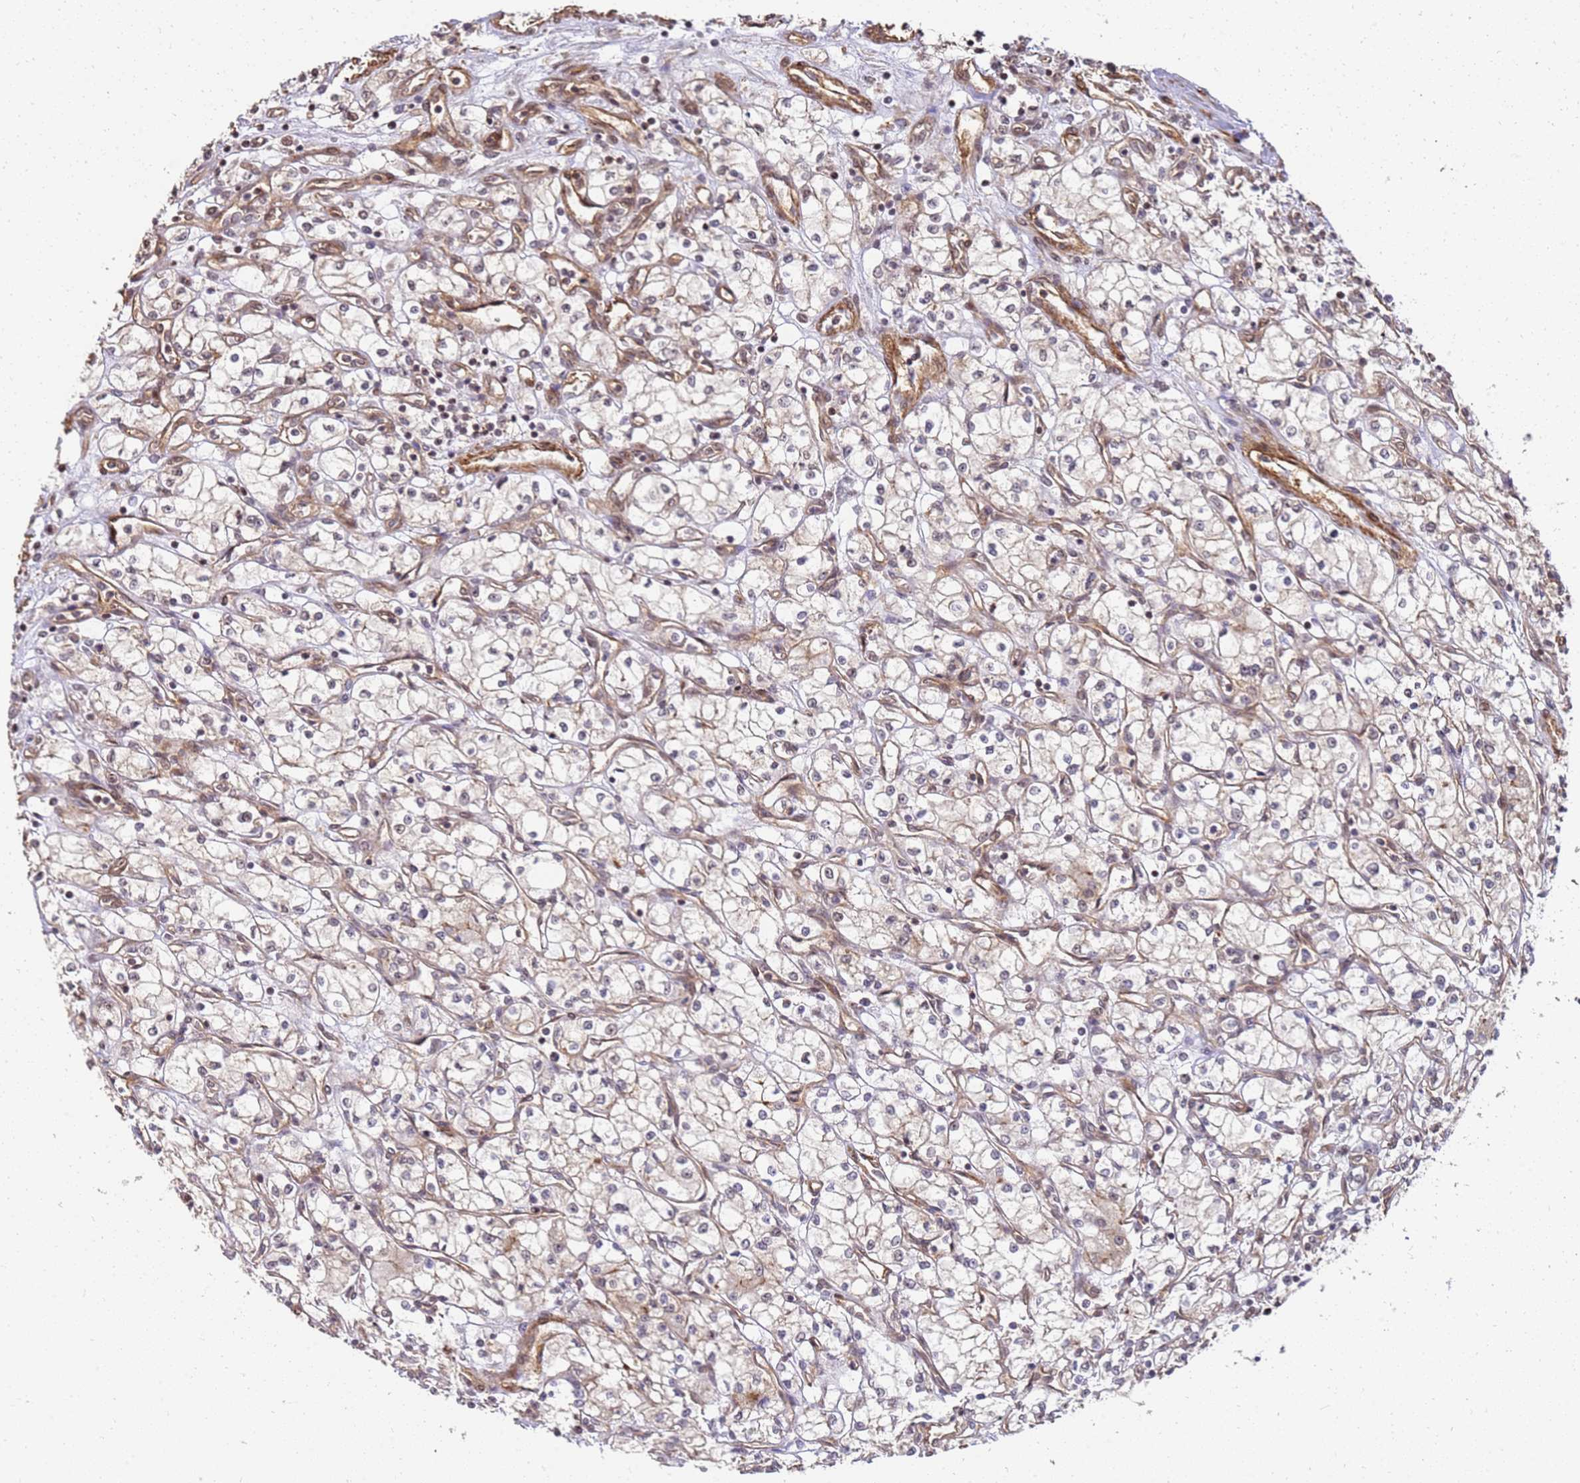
{"staining": {"intensity": "weak", "quantity": "25%-75%", "location": "cytoplasmic/membranous"}, "tissue": "renal cancer", "cell_type": "Tumor cells", "image_type": "cancer", "snomed": [{"axis": "morphology", "description": "Adenocarcinoma, NOS"}, {"axis": "topography", "description": "Kidney"}], "caption": "Protein expression analysis of renal cancer (adenocarcinoma) shows weak cytoplasmic/membranous positivity in about 25%-75% of tumor cells.", "gene": "ST18", "patient": {"sex": "male", "age": 59}}